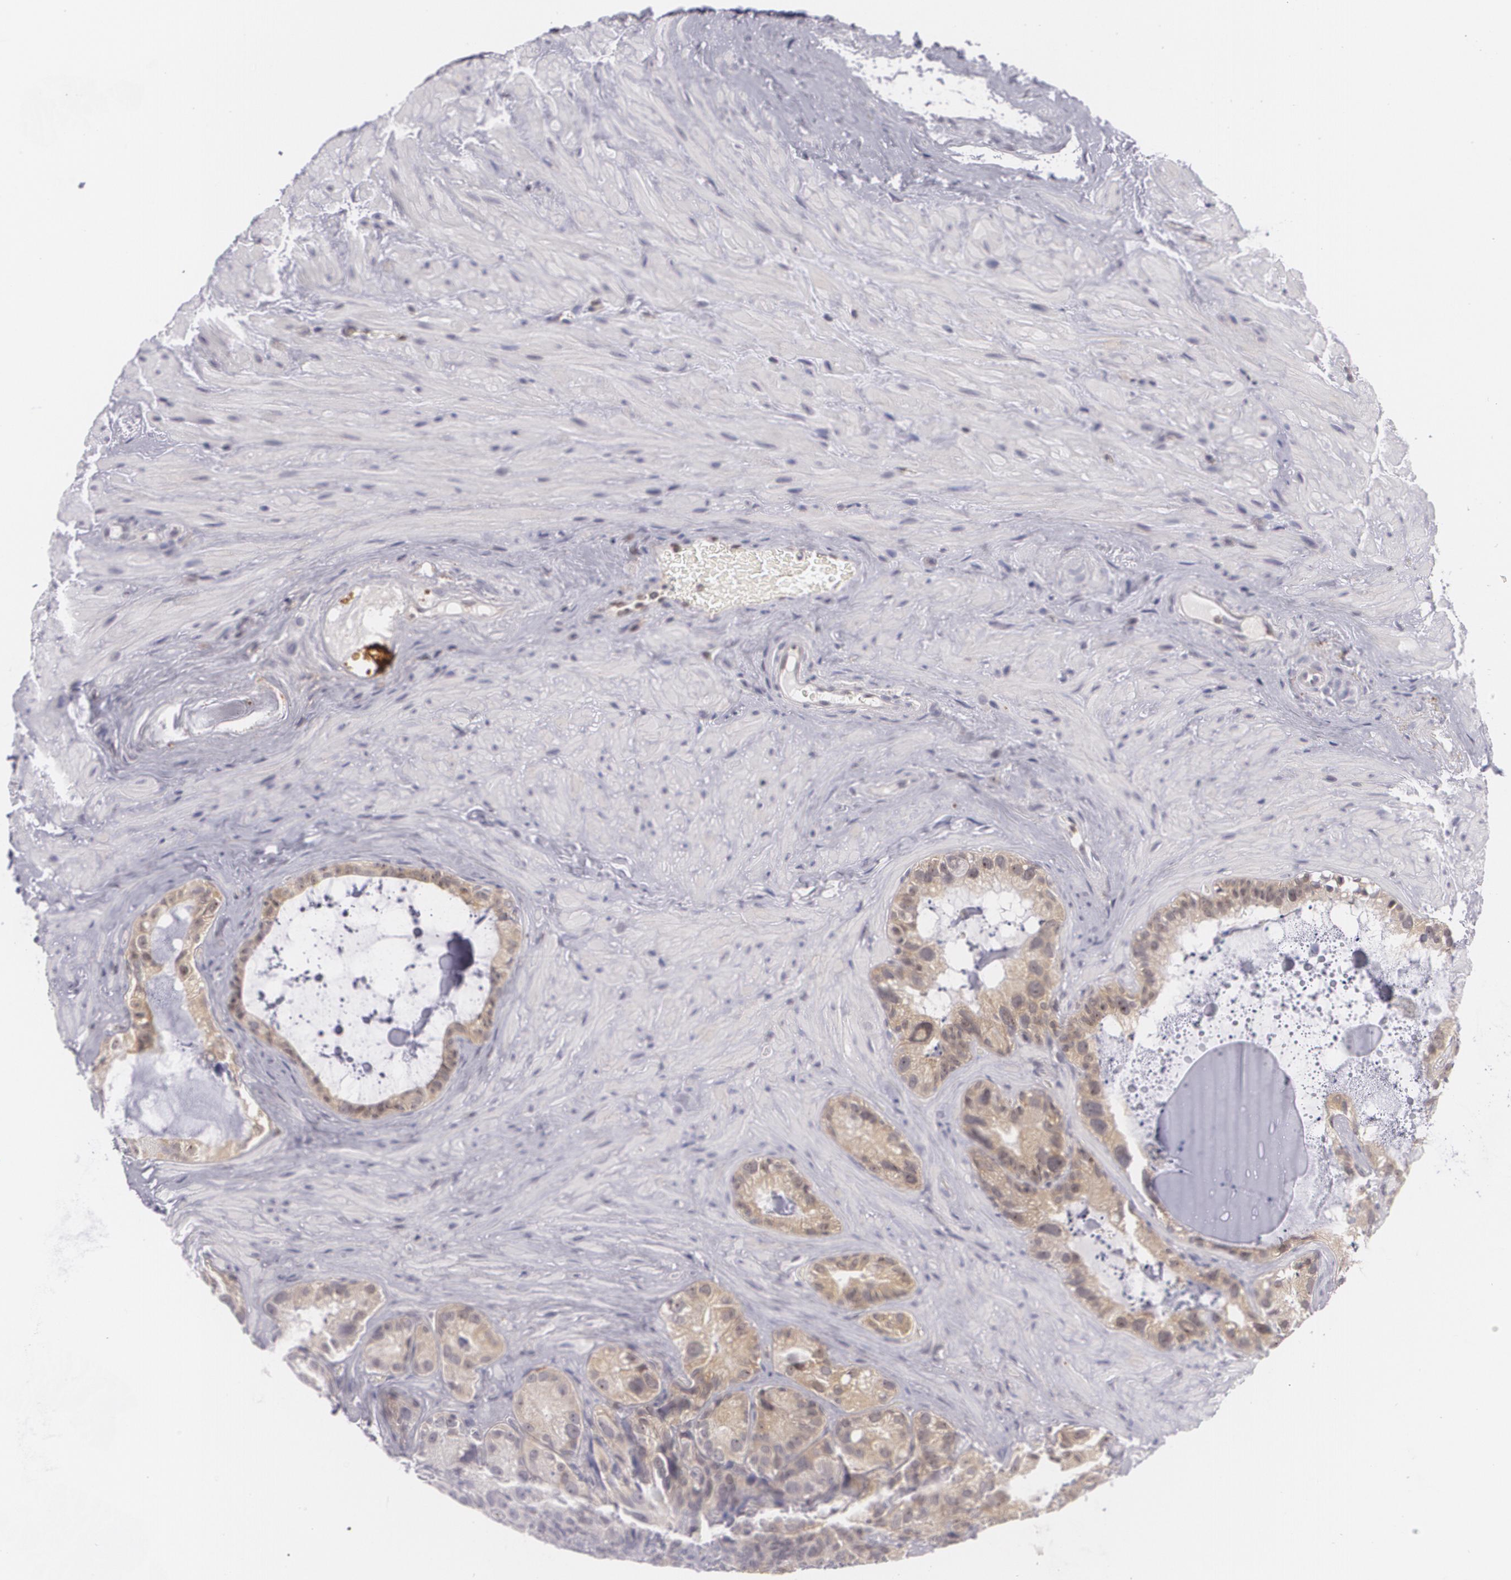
{"staining": {"intensity": "moderate", "quantity": "25%-75%", "location": "cytoplasmic/membranous"}, "tissue": "seminal vesicle", "cell_type": "Glandular cells", "image_type": "normal", "snomed": [{"axis": "morphology", "description": "Normal tissue, NOS"}, {"axis": "topography", "description": "Seminal veicle"}], "caption": "Immunohistochemistry (IHC) (DAB (3,3'-diaminobenzidine)) staining of benign human seminal vesicle demonstrates moderate cytoplasmic/membranous protein expression in about 25%-75% of glandular cells.", "gene": "BCL10", "patient": {"sex": "male", "age": 63}}